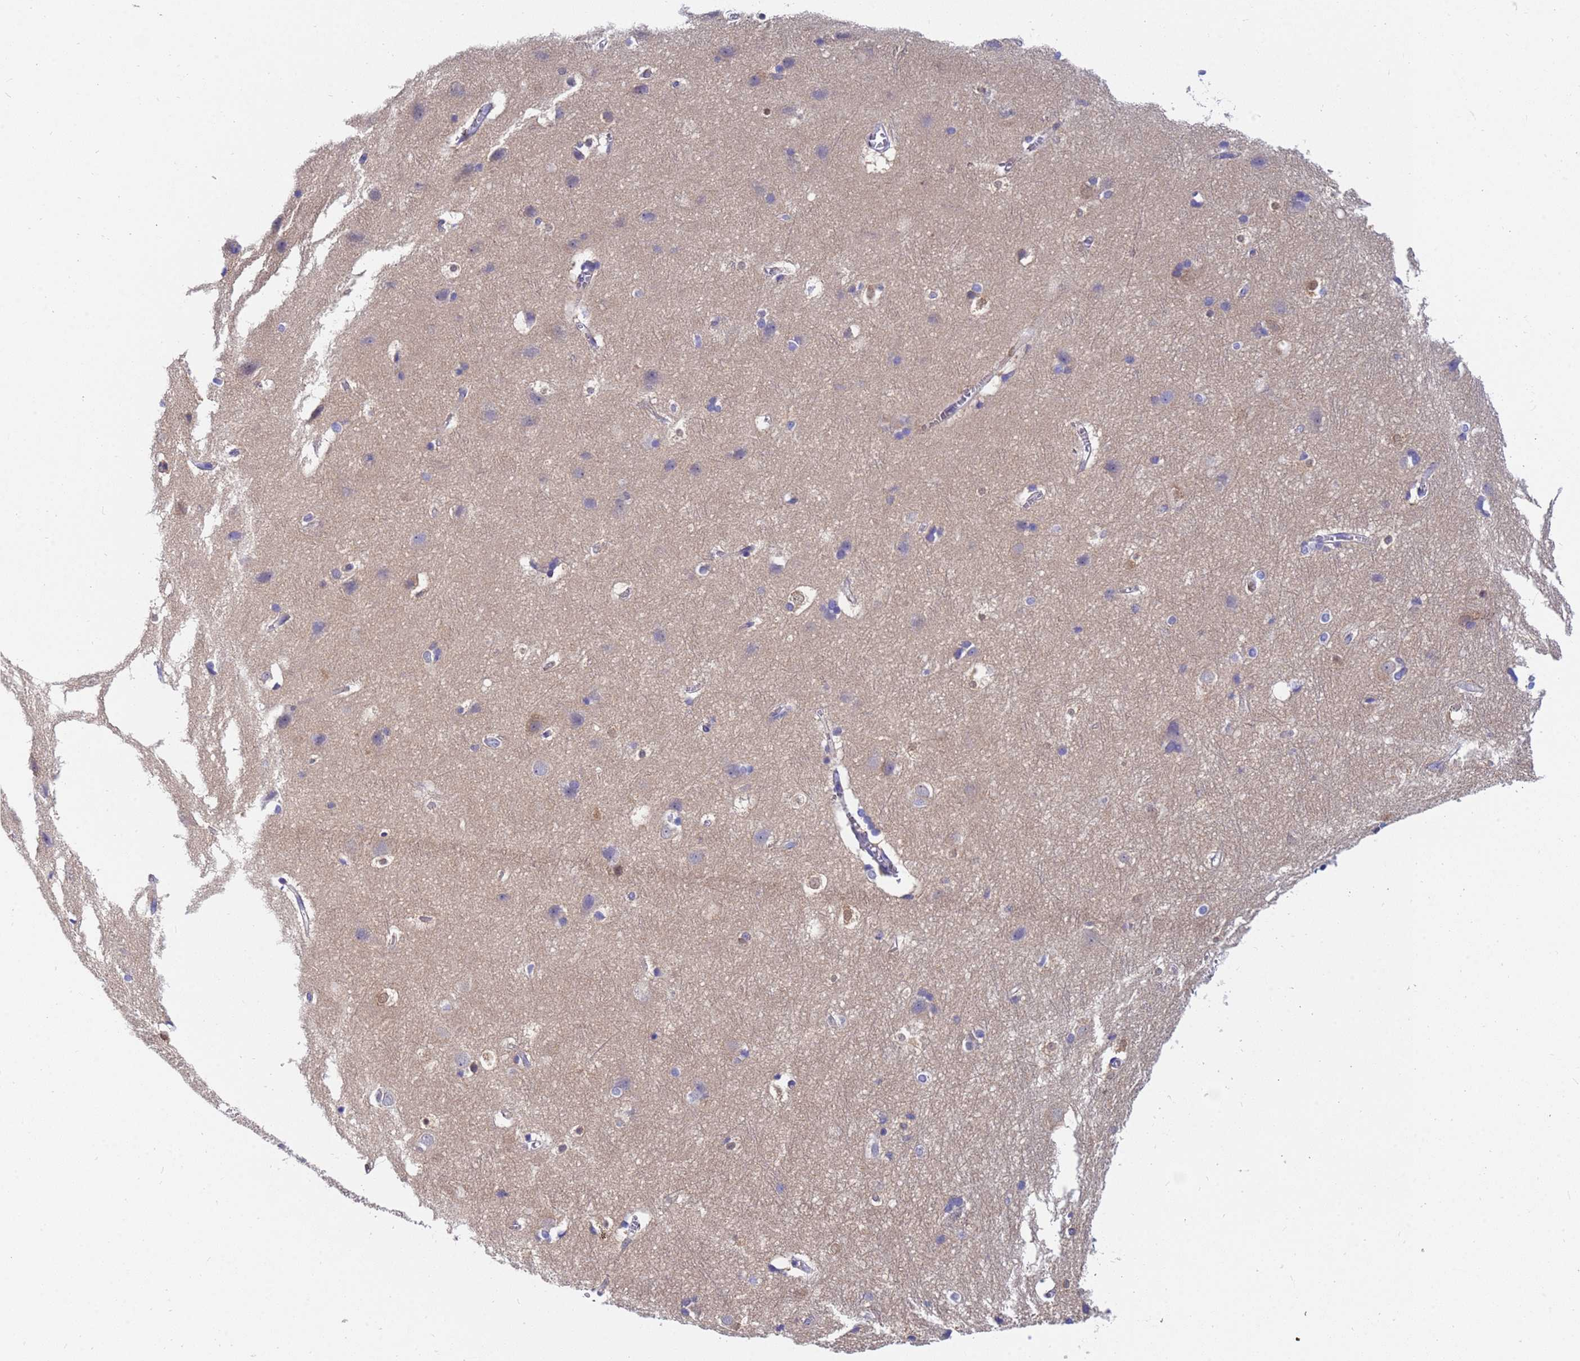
{"staining": {"intensity": "weak", "quantity": "25%-75%", "location": "cytoplasmic/membranous"}, "tissue": "cerebral cortex", "cell_type": "Endothelial cells", "image_type": "normal", "snomed": [{"axis": "morphology", "description": "Normal tissue, NOS"}, {"axis": "topography", "description": "Cerebral cortex"}], "caption": "Cerebral cortex stained for a protein displays weak cytoplasmic/membranous positivity in endothelial cells. (brown staining indicates protein expression, while blue staining denotes nuclei).", "gene": "TTLL11", "patient": {"sex": "male", "age": 54}}